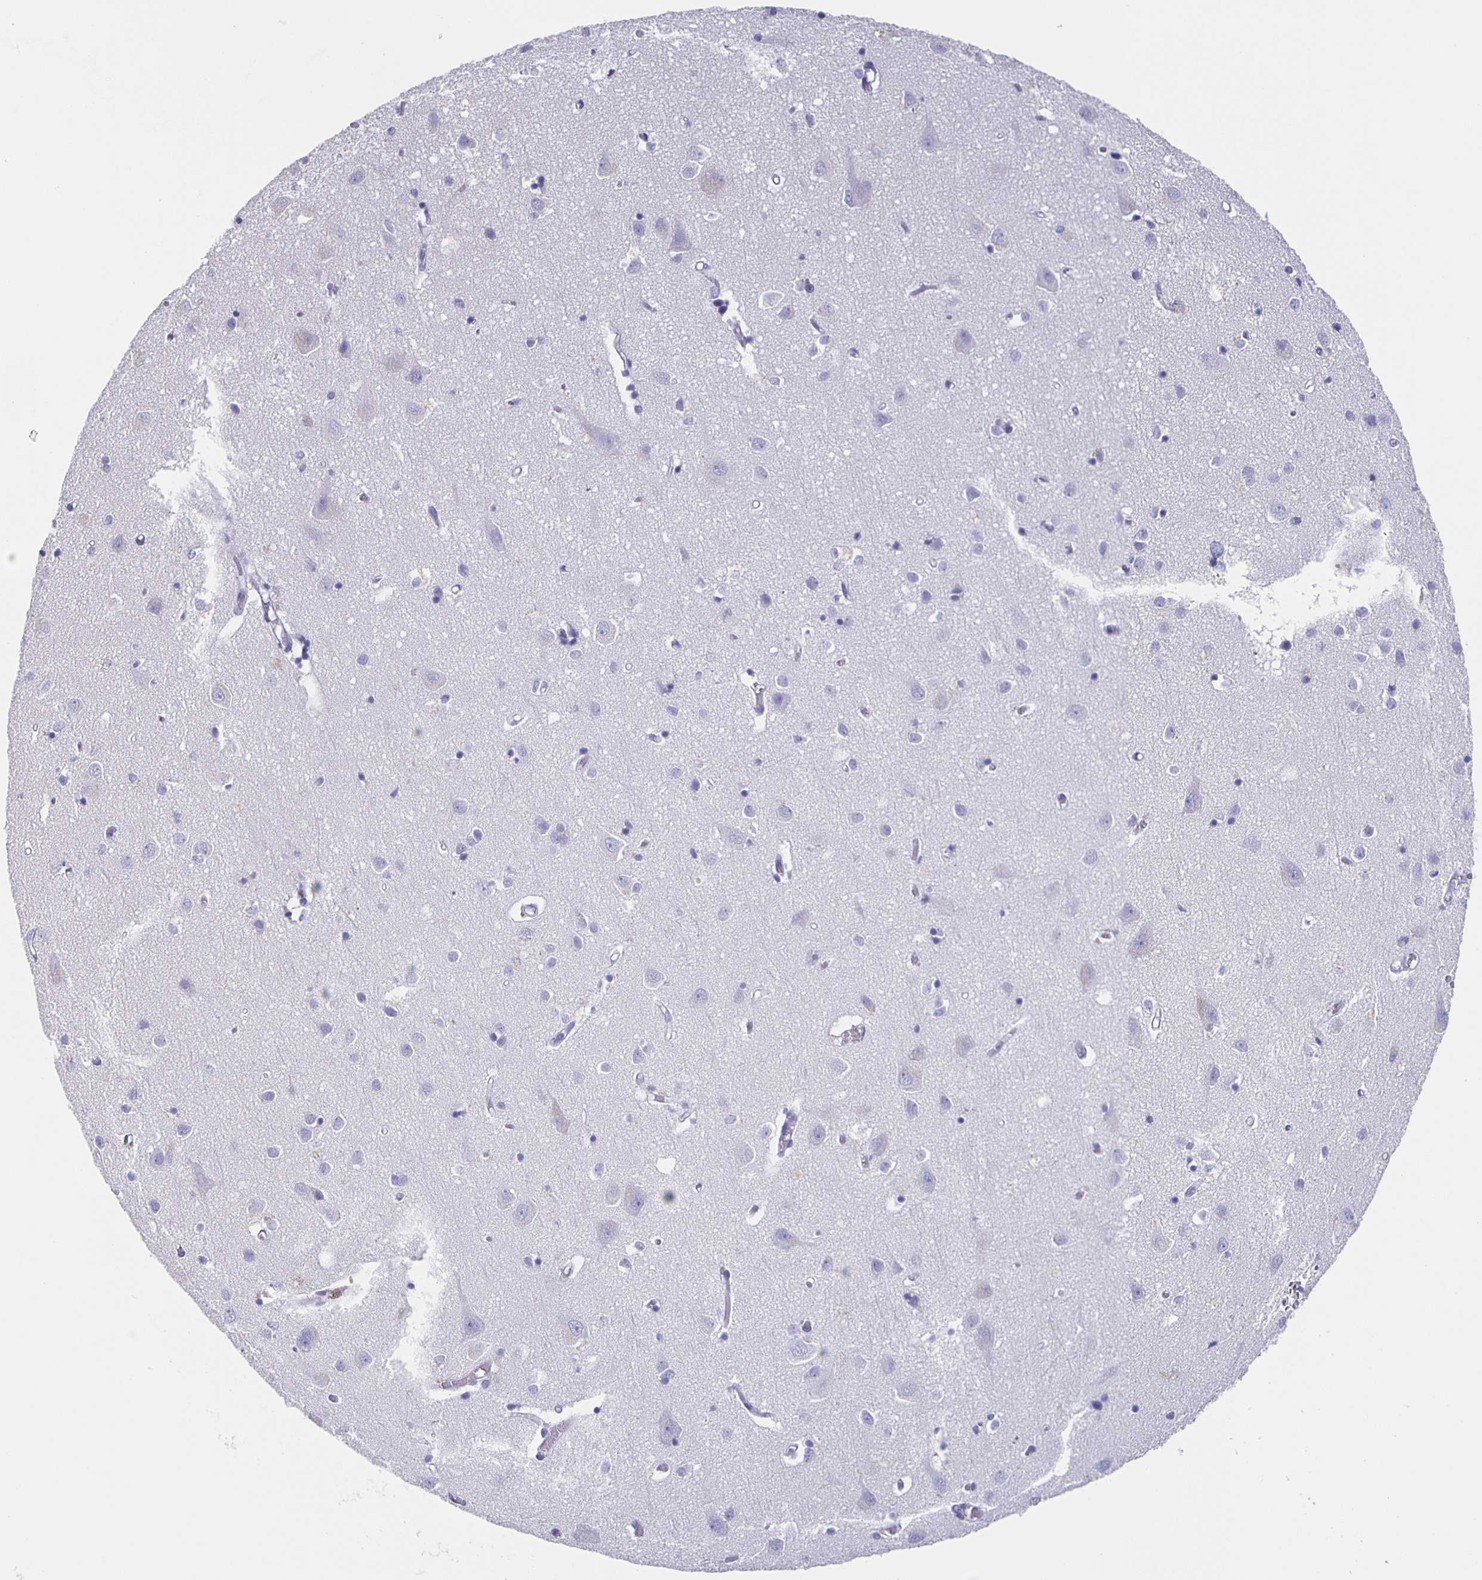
{"staining": {"intensity": "negative", "quantity": "none", "location": "none"}, "tissue": "cerebral cortex", "cell_type": "Endothelial cells", "image_type": "normal", "snomed": [{"axis": "morphology", "description": "Normal tissue, NOS"}, {"axis": "topography", "description": "Cerebral cortex"}], "caption": "Immunohistochemistry (IHC) of normal cerebral cortex displays no expression in endothelial cells. (DAB IHC with hematoxylin counter stain).", "gene": "SLC34A2", "patient": {"sex": "male", "age": 70}}